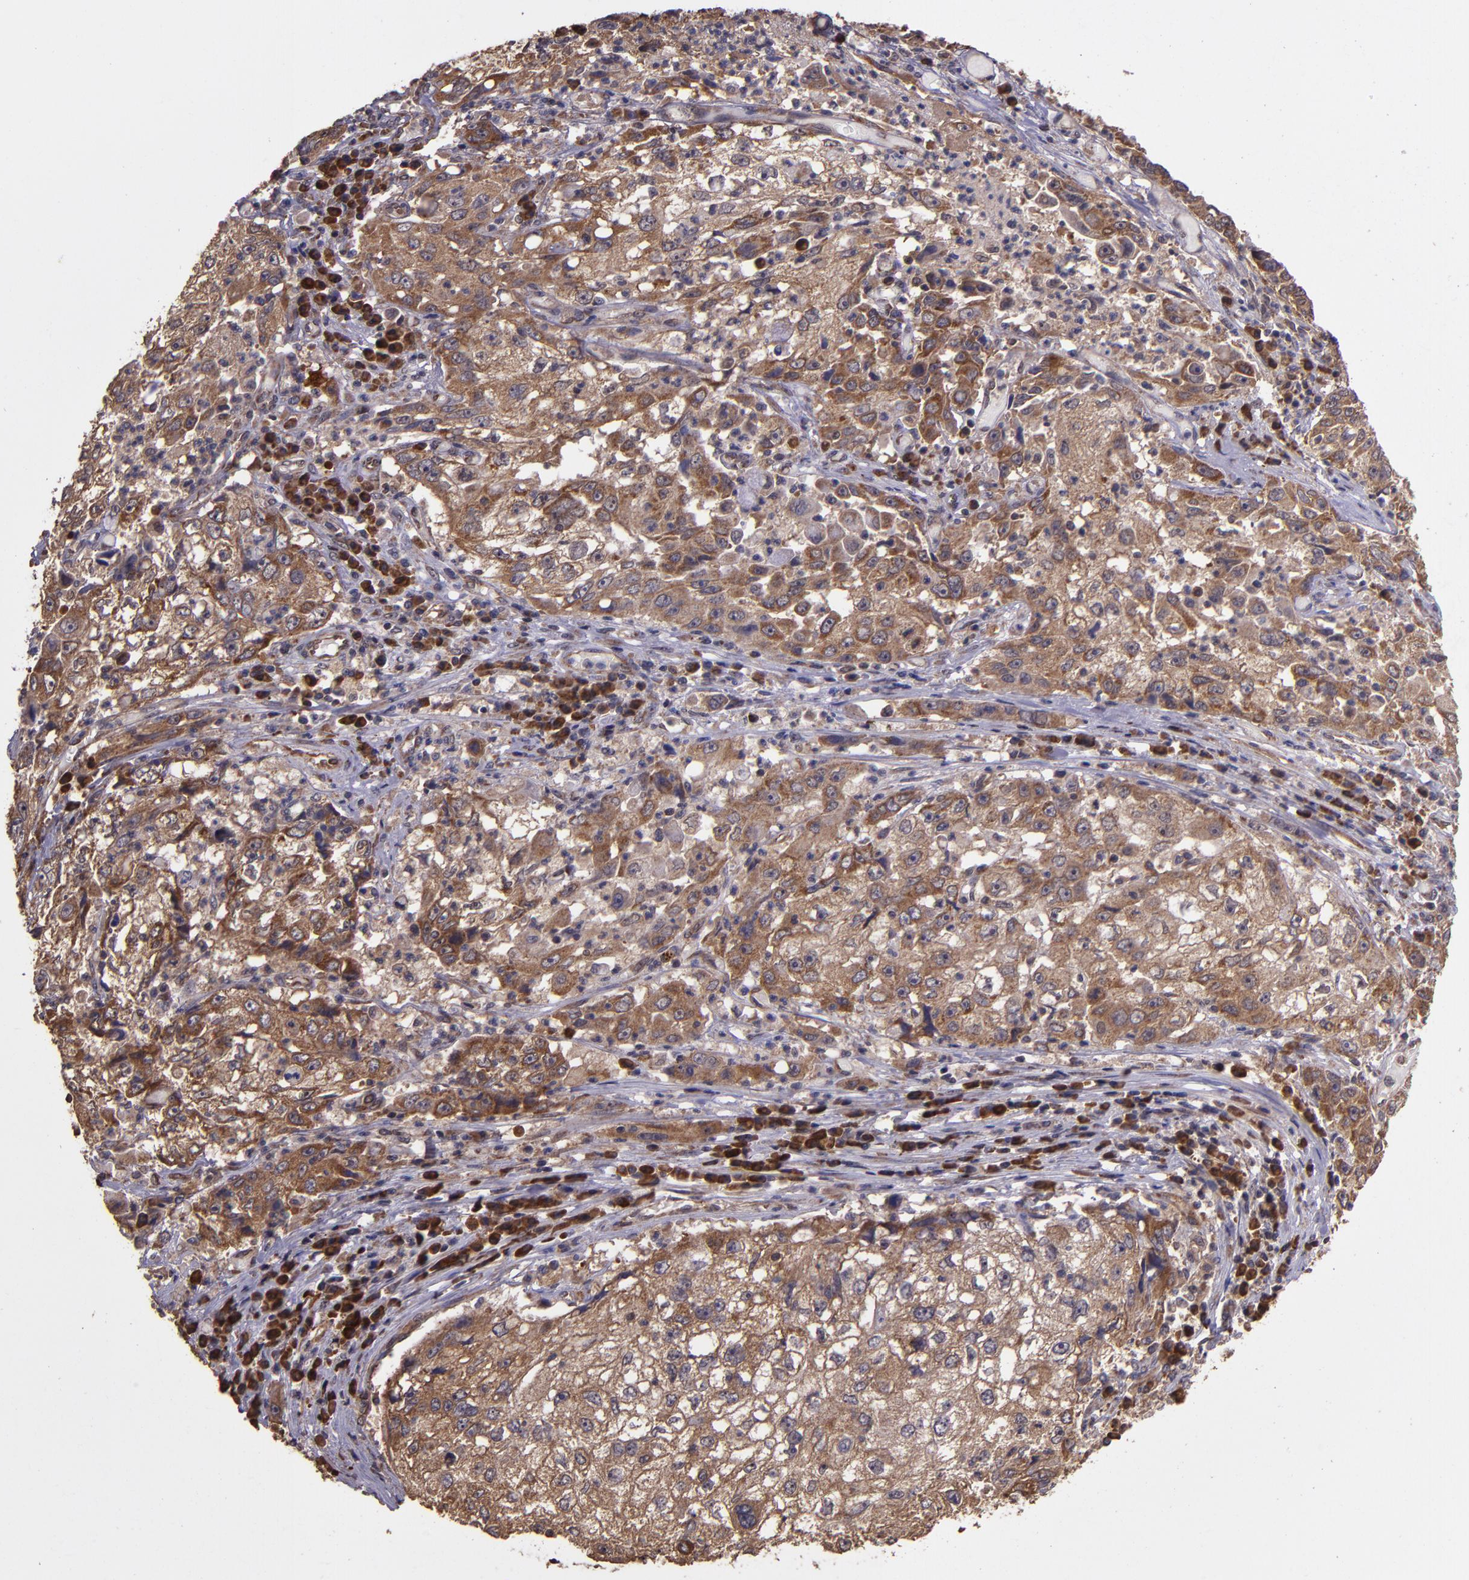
{"staining": {"intensity": "strong", "quantity": ">75%", "location": "cytoplasmic/membranous"}, "tissue": "cervical cancer", "cell_type": "Tumor cells", "image_type": "cancer", "snomed": [{"axis": "morphology", "description": "Squamous cell carcinoma, NOS"}, {"axis": "topography", "description": "Cervix"}], "caption": "The photomicrograph displays a brown stain indicating the presence of a protein in the cytoplasmic/membranous of tumor cells in cervical squamous cell carcinoma.", "gene": "USP51", "patient": {"sex": "female", "age": 36}}